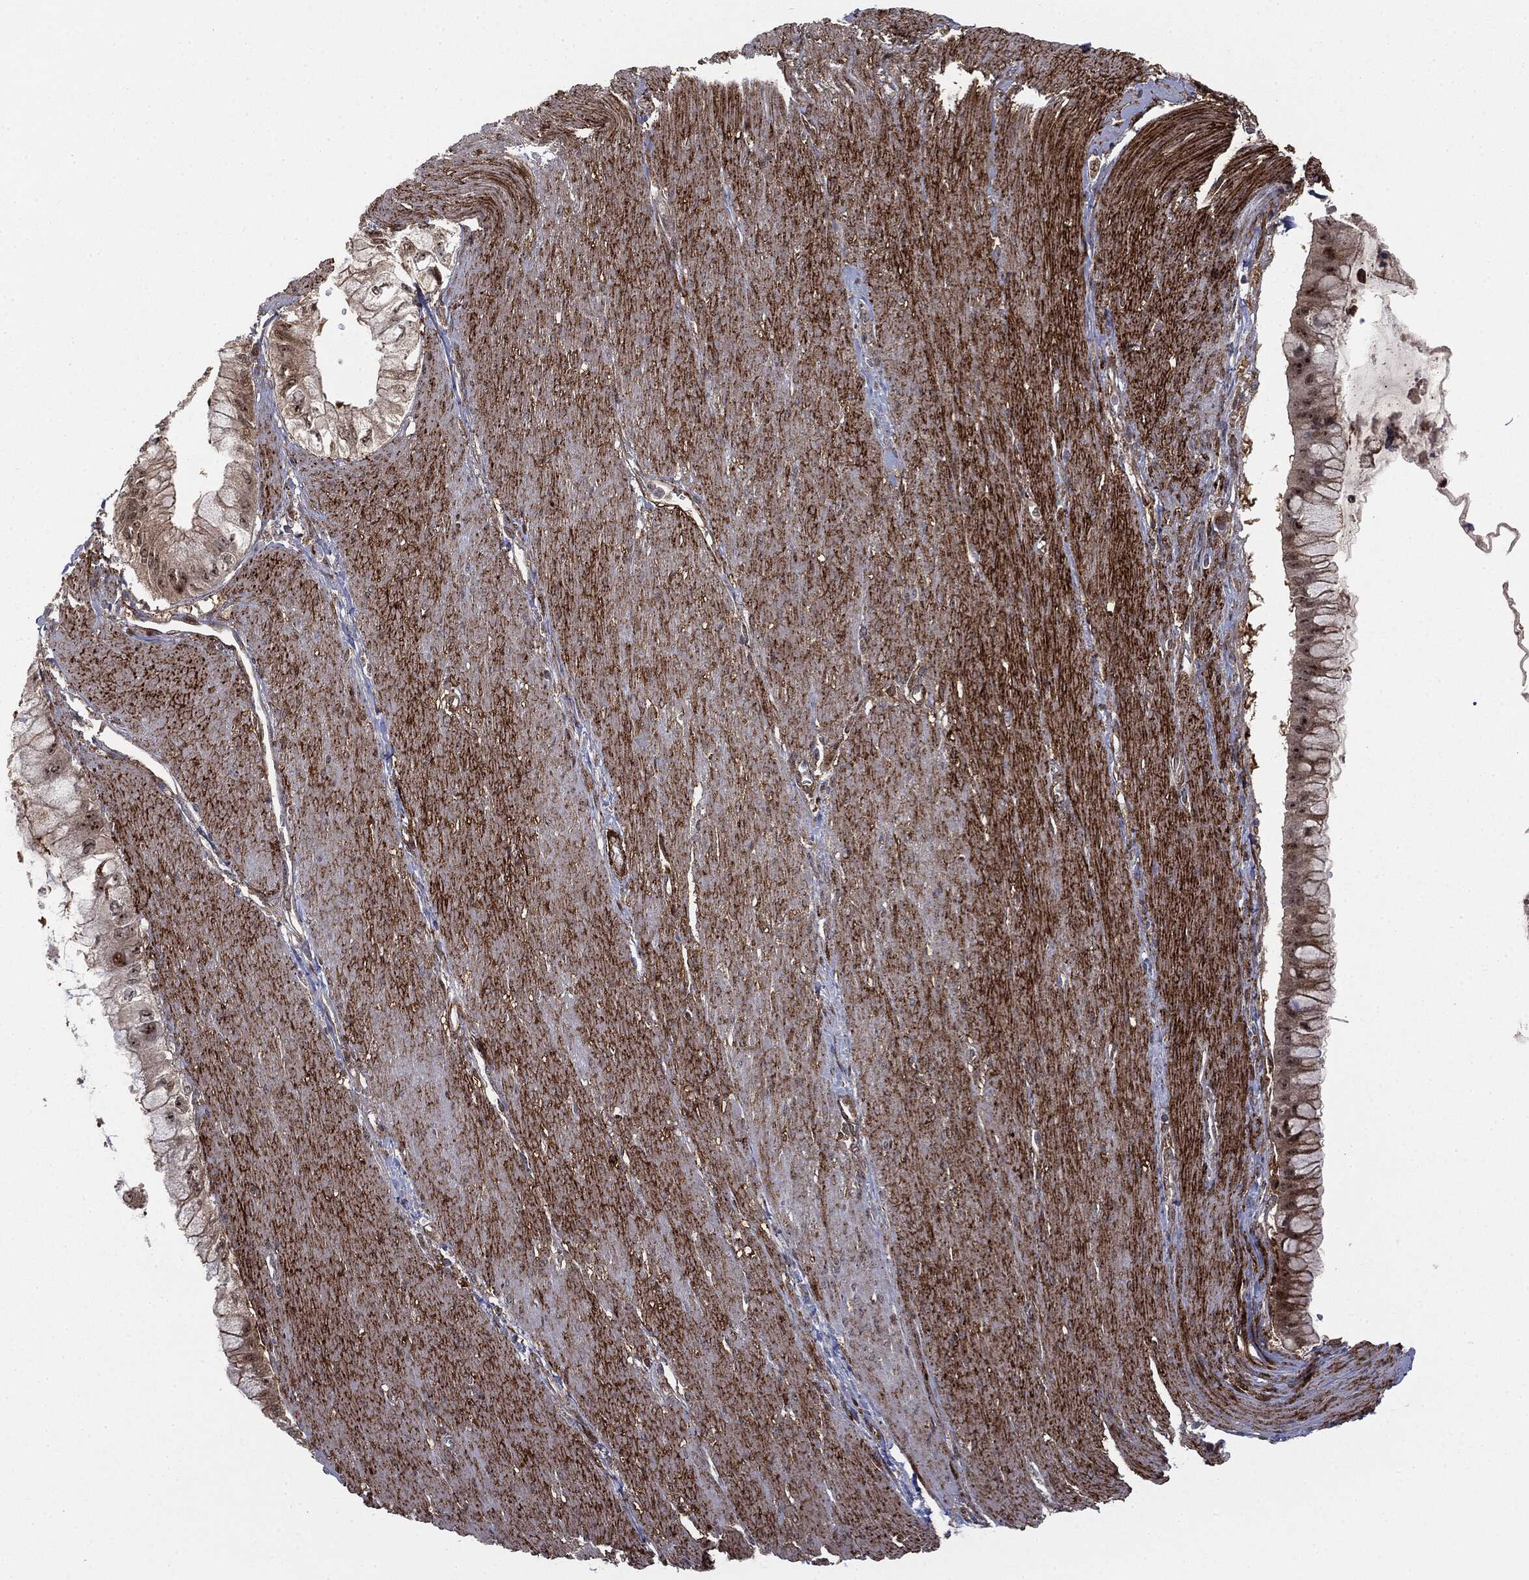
{"staining": {"intensity": "moderate", "quantity": "<25%", "location": "cytoplasmic/membranous,nuclear"}, "tissue": "pancreatic cancer", "cell_type": "Tumor cells", "image_type": "cancer", "snomed": [{"axis": "morphology", "description": "Adenocarcinoma, NOS"}, {"axis": "topography", "description": "Pancreas"}], "caption": "A brown stain highlights moderate cytoplasmic/membranous and nuclear positivity of a protein in pancreatic cancer (adenocarcinoma) tumor cells. The protein of interest is stained brown, and the nuclei are stained in blue (DAB IHC with brightfield microscopy, high magnification).", "gene": "PTEN", "patient": {"sex": "male", "age": 48}}